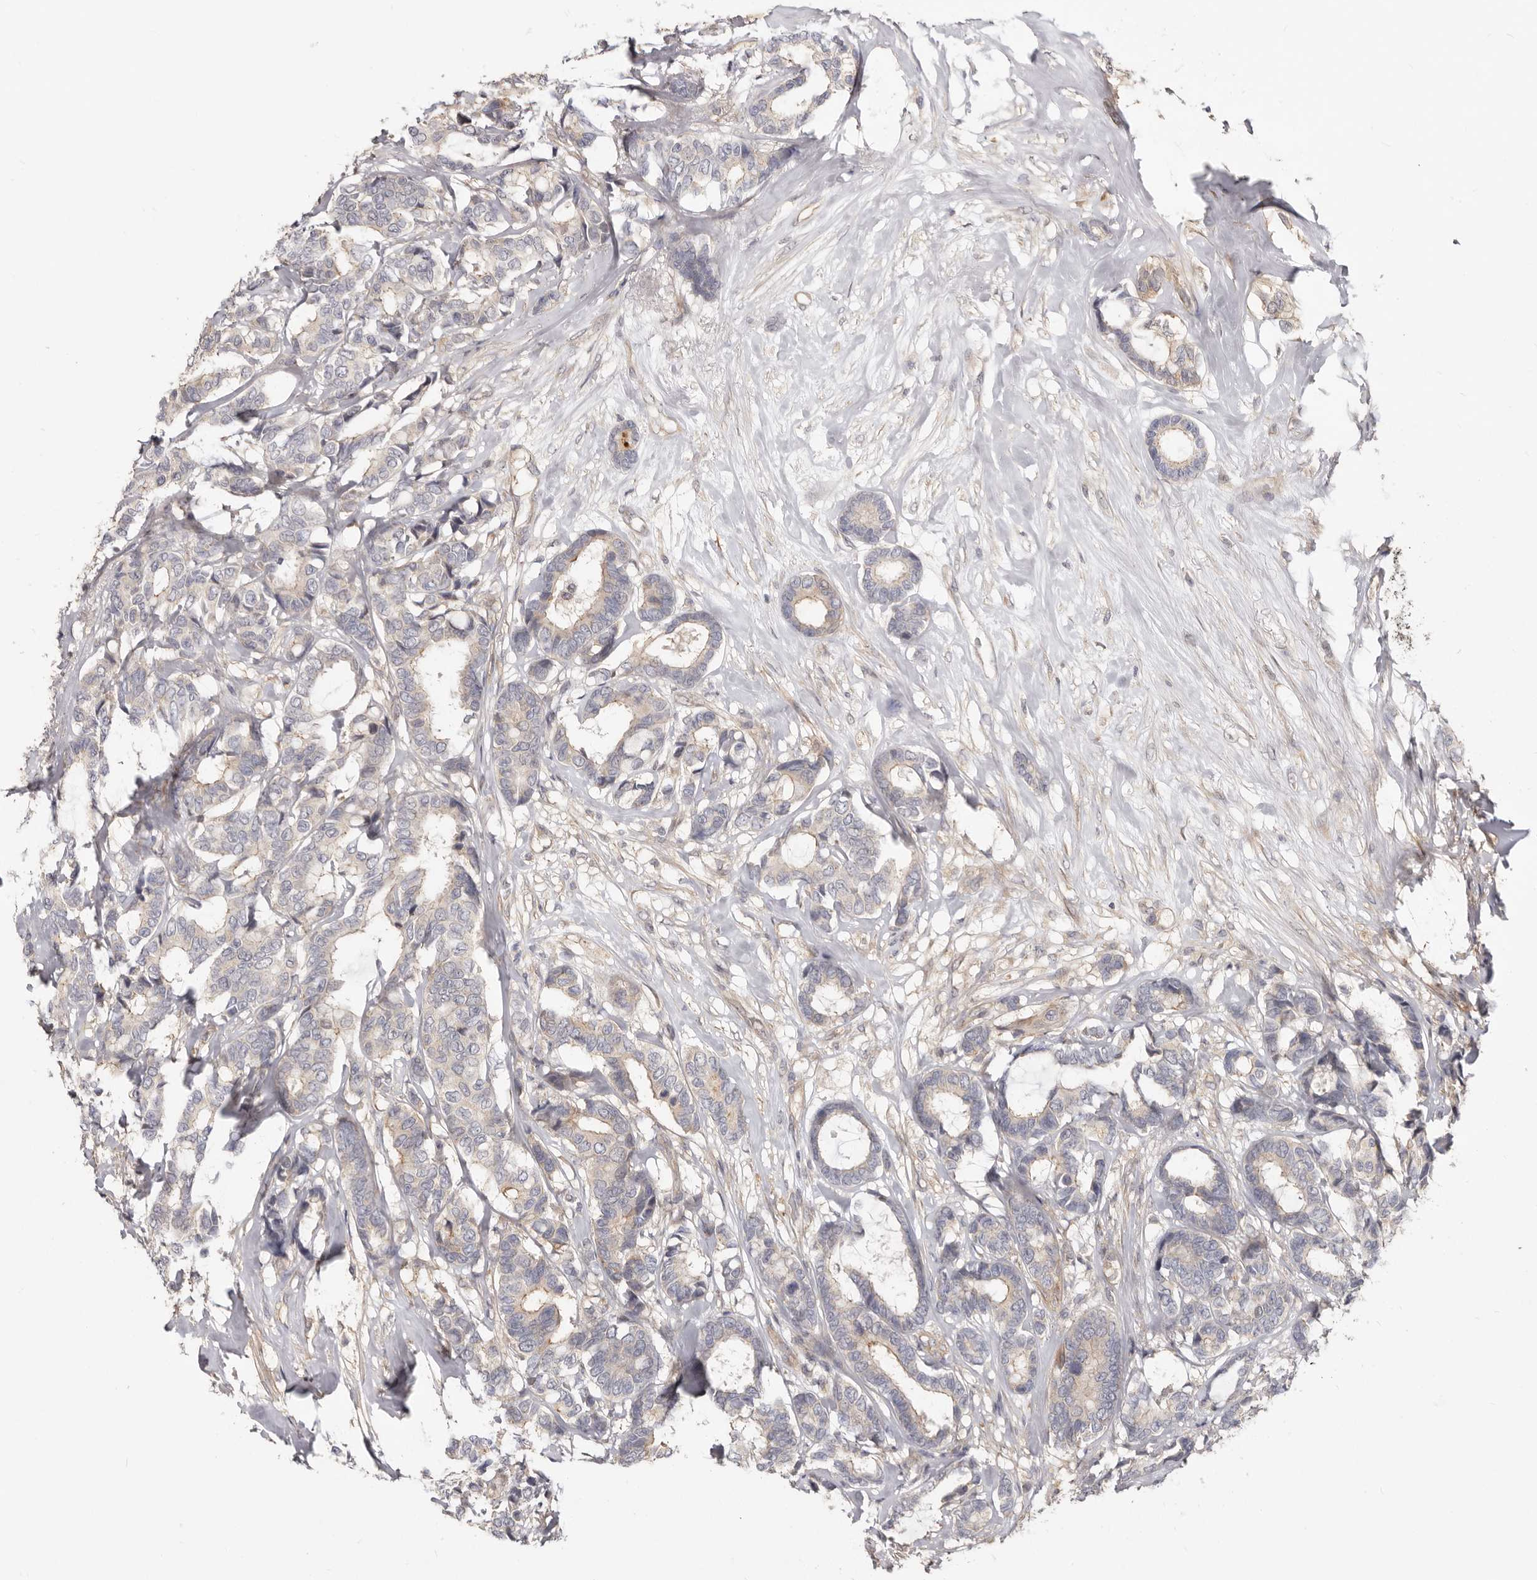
{"staining": {"intensity": "weak", "quantity": "<25%", "location": "cytoplasmic/membranous"}, "tissue": "breast cancer", "cell_type": "Tumor cells", "image_type": "cancer", "snomed": [{"axis": "morphology", "description": "Duct carcinoma"}, {"axis": "topography", "description": "Breast"}], "caption": "Human breast cancer stained for a protein using IHC displays no positivity in tumor cells.", "gene": "GPATCH4", "patient": {"sex": "female", "age": 87}}